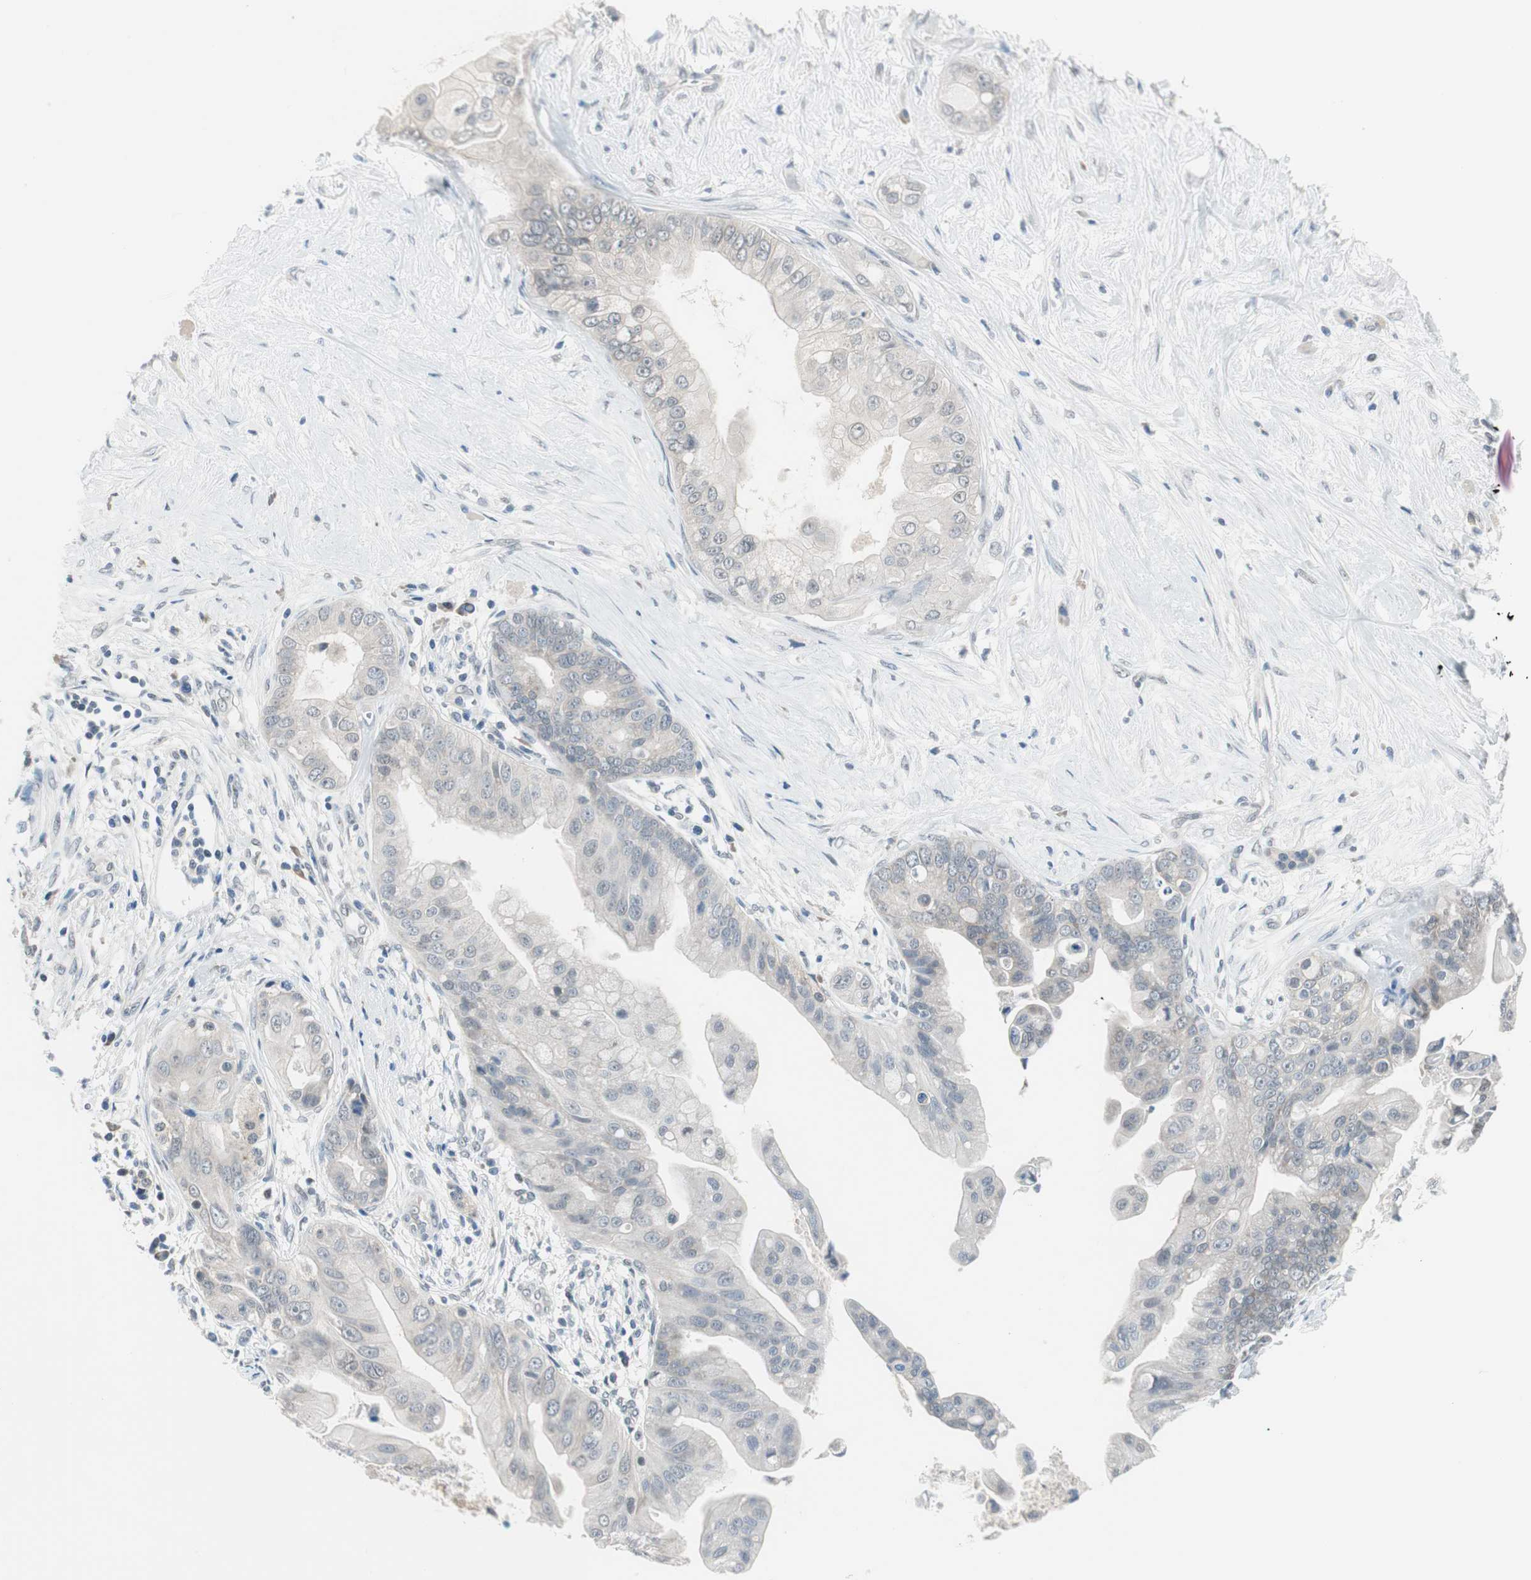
{"staining": {"intensity": "negative", "quantity": "none", "location": "none"}, "tissue": "pancreatic cancer", "cell_type": "Tumor cells", "image_type": "cancer", "snomed": [{"axis": "morphology", "description": "Adenocarcinoma, NOS"}, {"axis": "topography", "description": "Pancreas"}], "caption": "Tumor cells are negative for protein expression in human pancreatic cancer (adenocarcinoma). (DAB (3,3'-diaminobenzidine) immunohistochemistry with hematoxylin counter stain).", "gene": "GRHL1", "patient": {"sex": "female", "age": 75}}